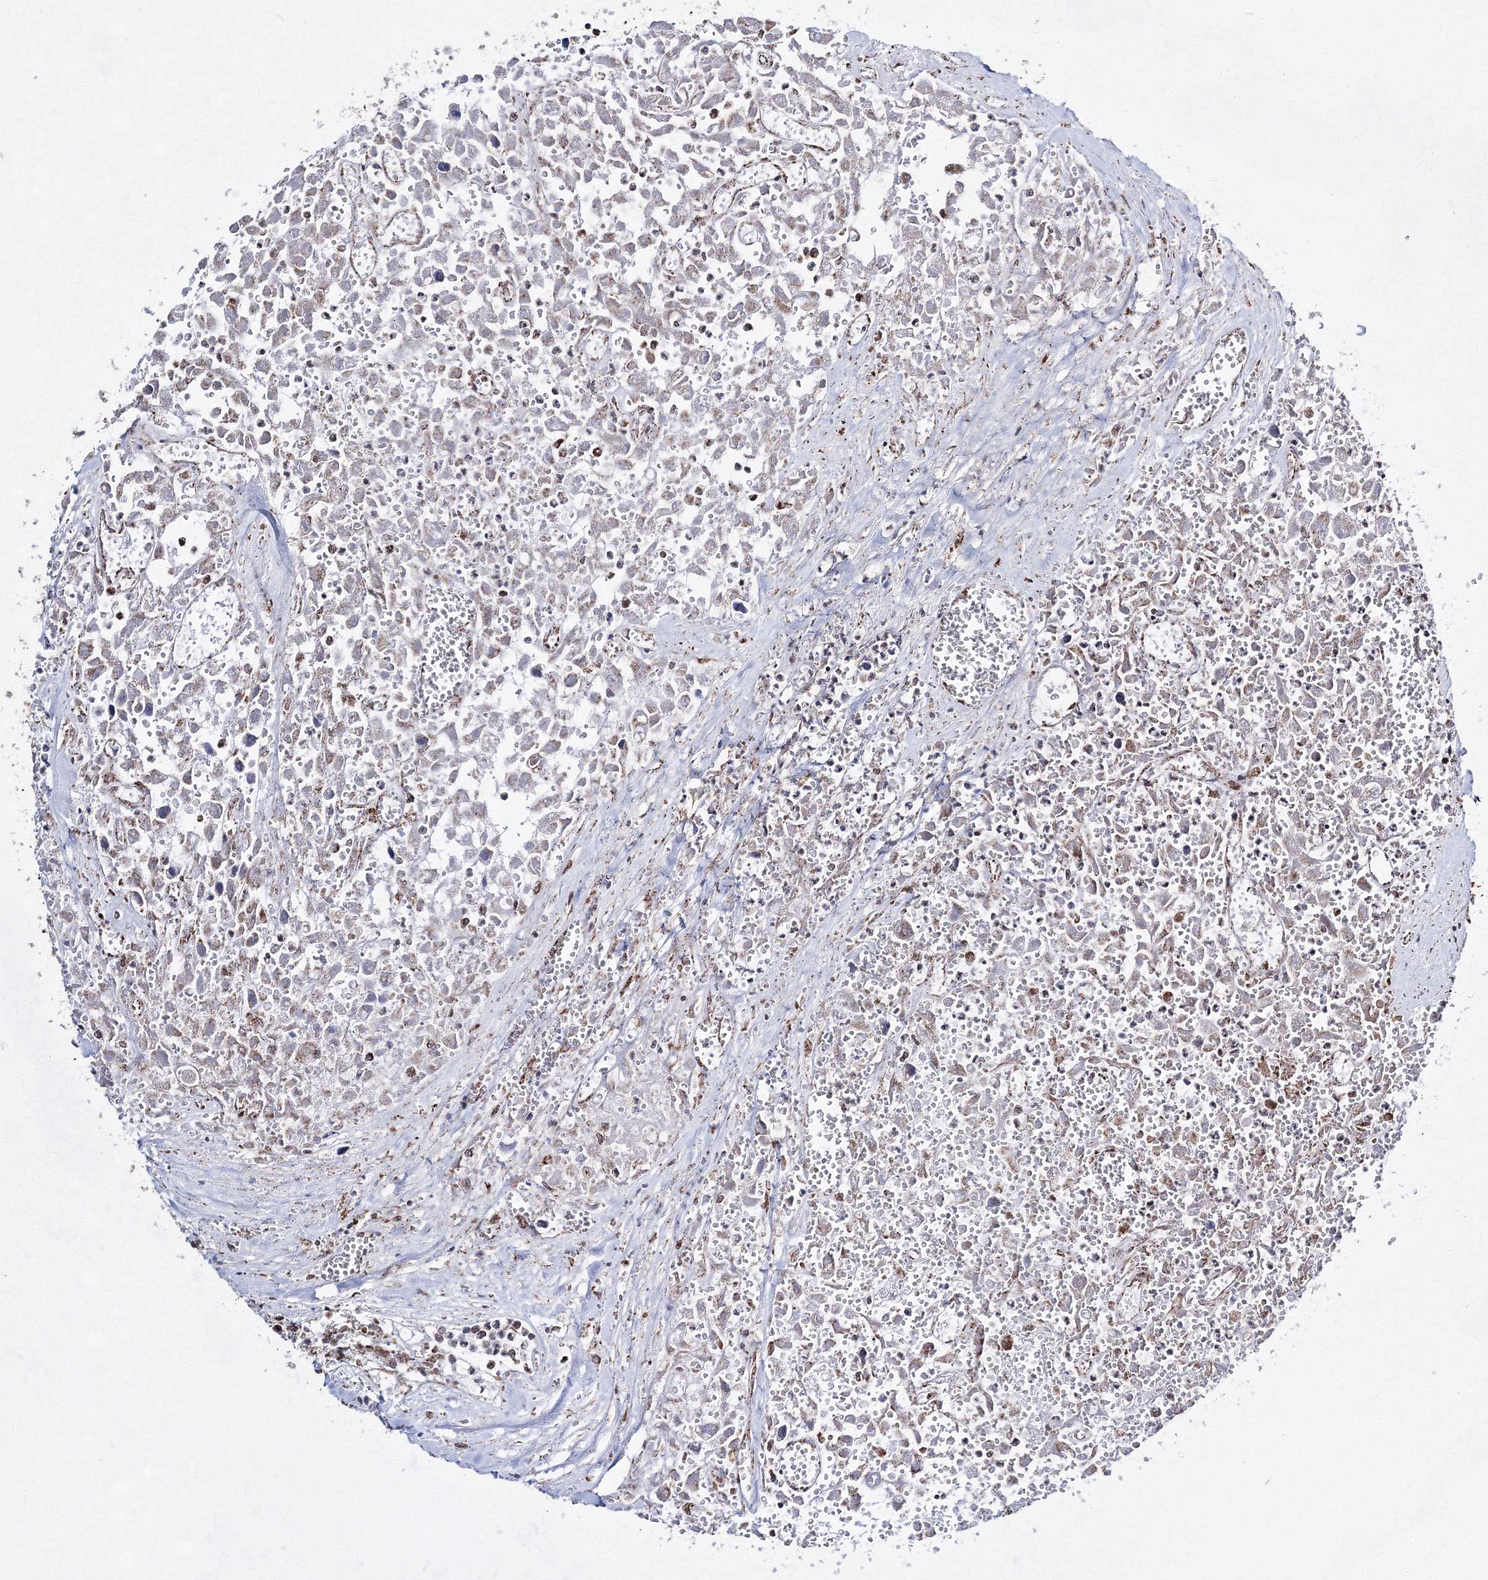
{"staining": {"intensity": "weak", "quantity": "25%-75%", "location": "cytoplasmic/membranous"}, "tissue": "testis cancer", "cell_type": "Tumor cells", "image_type": "cancer", "snomed": [{"axis": "morphology", "description": "Carcinoma, Embryonal, NOS"}, {"axis": "topography", "description": "Testis"}], "caption": "About 25%-75% of tumor cells in testis cancer show weak cytoplasmic/membranous protein positivity as visualized by brown immunohistochemical staining.", "gene": "HADHB", "patient": {"sex": "male", "age": 31}}